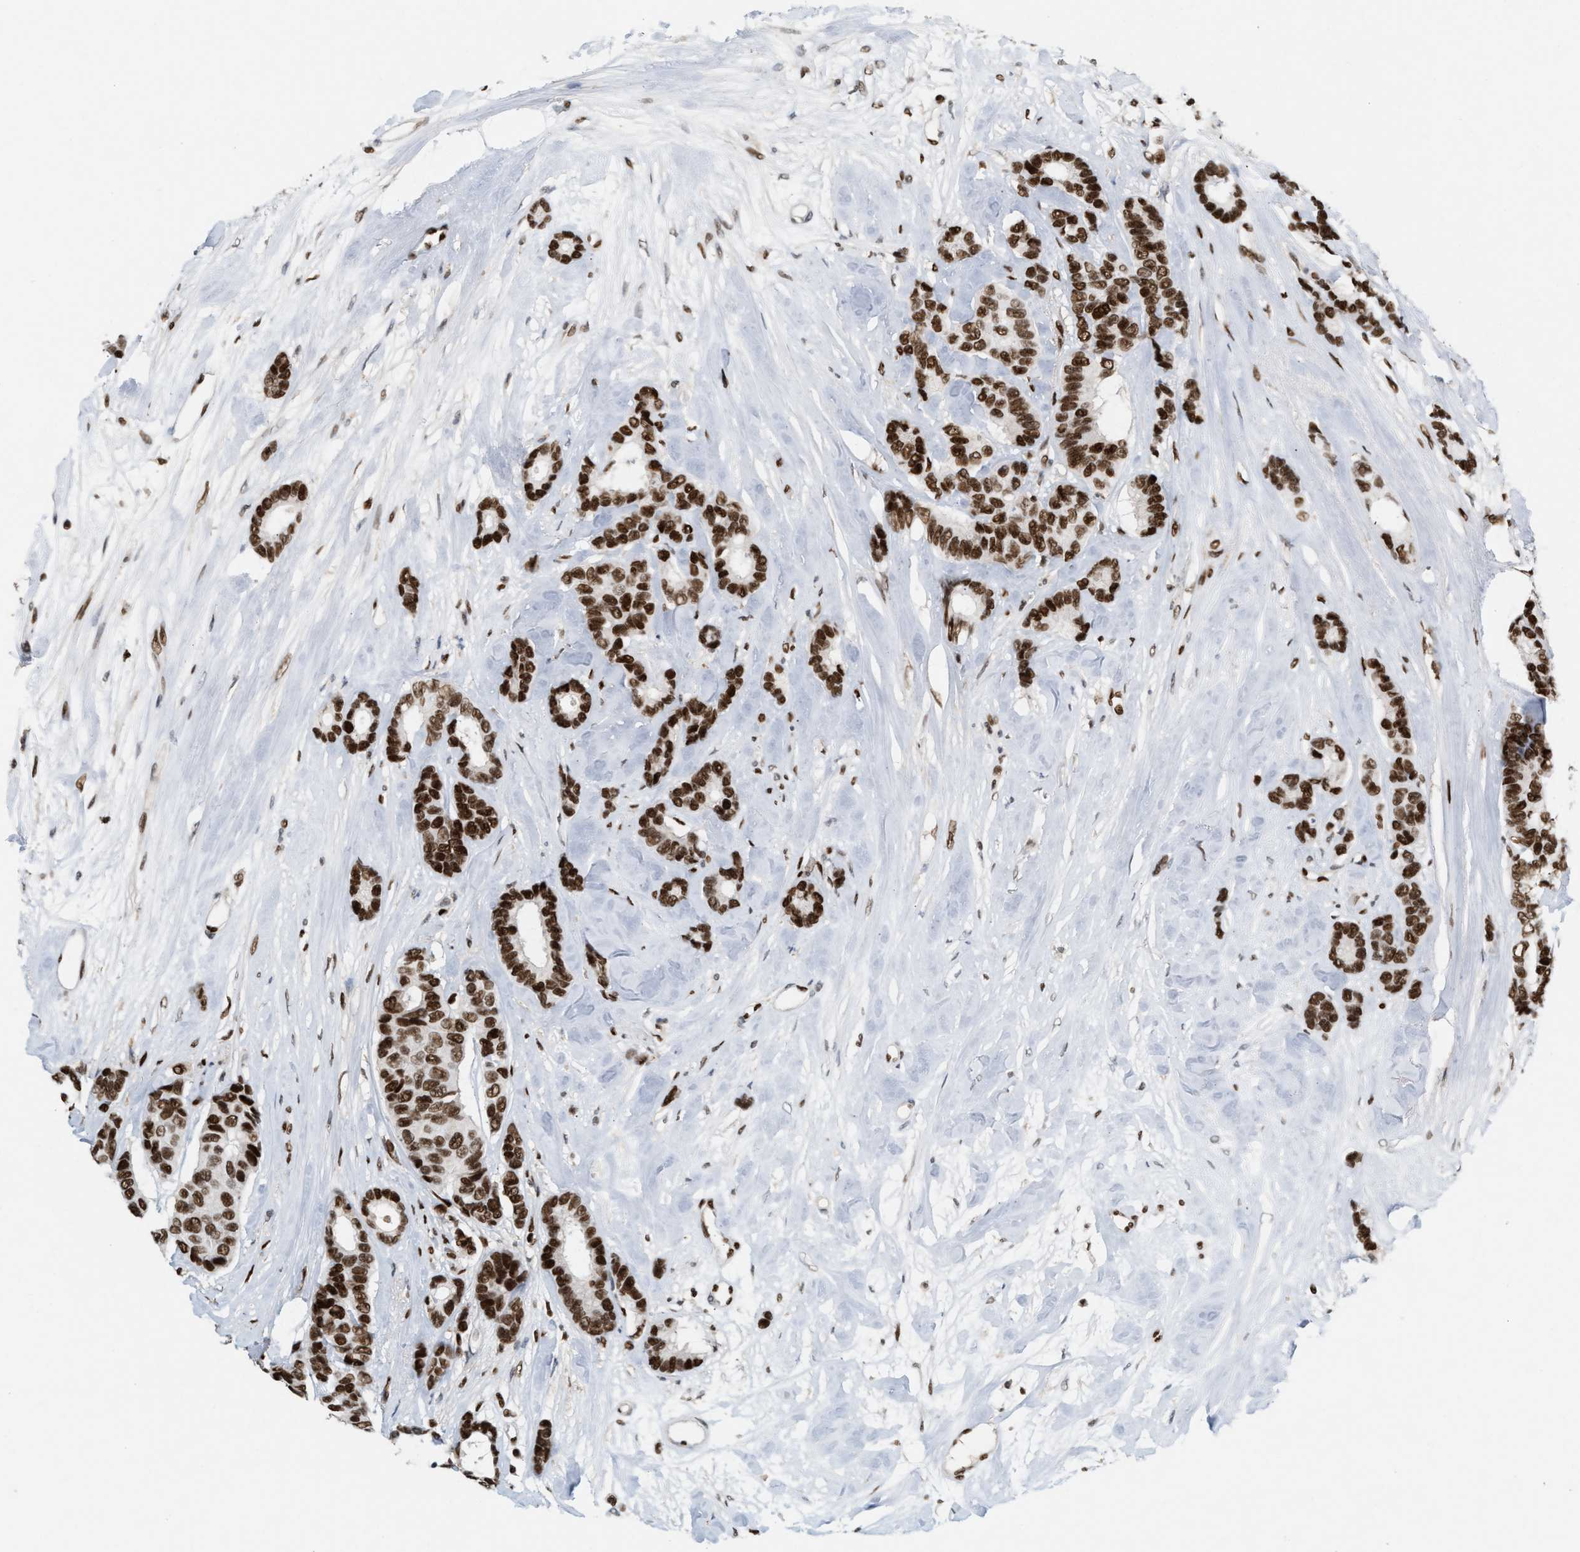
{"staining": {"intensity": "strong", "quantity": ">75%", "location": "nuclear"}, "tissue": "breast cancer", "cell_type": "Tumor cells", "image_type": "cancer", "snomed": [{"axis": "morphology", "description": "Duct carcinoma"}, {"axis": "topography", "description": "Breast"}], "caption": "Strong nuclear staining is appreciated in about >75% of tumor cells in breast invasive ductal carcinoma.", "gene": "RNASEK-C17orf49", "patient": {"sex": "female", "age": 87}}